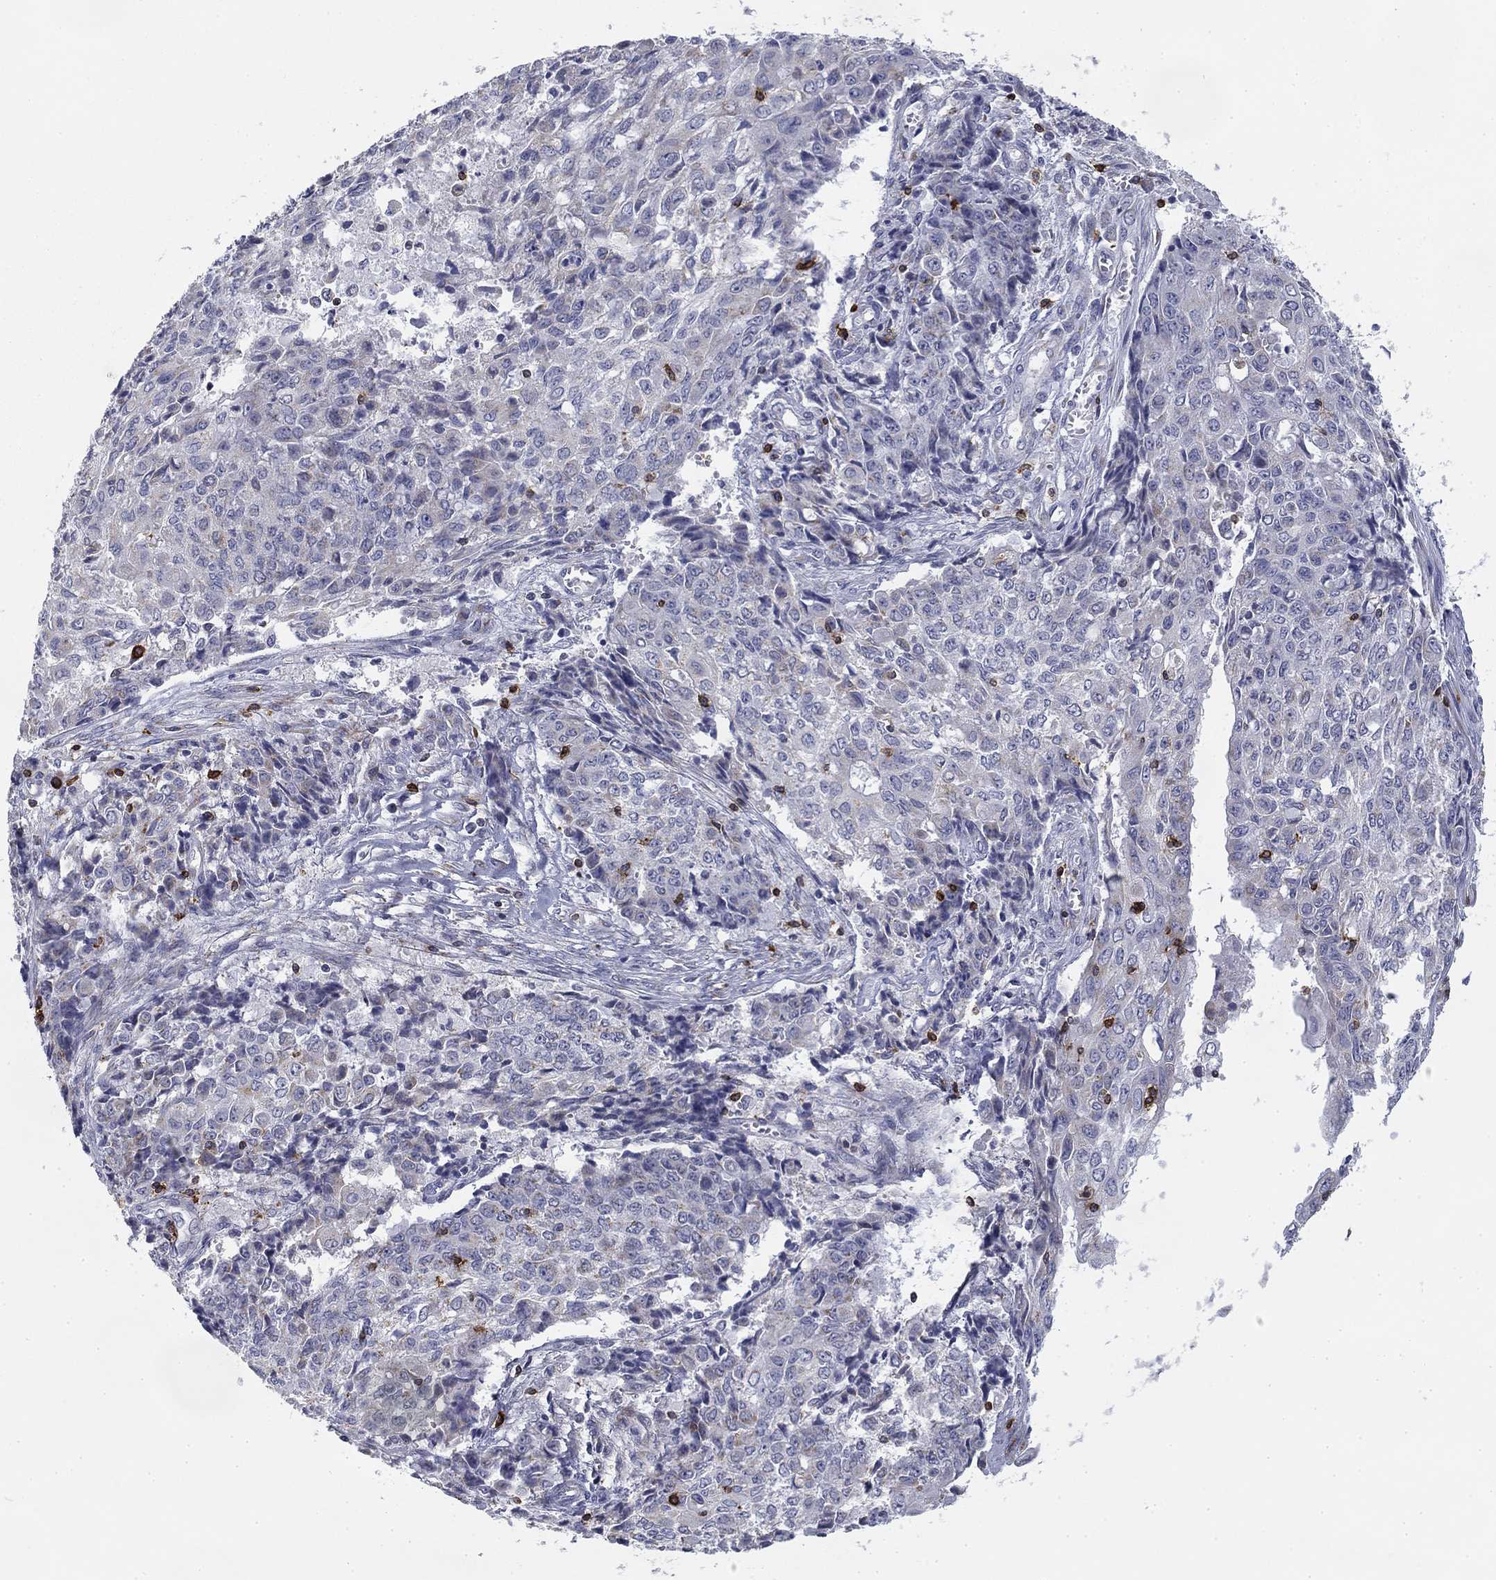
{"staining": {"intensity": "negative", "quantity": "none", "location": "none"}, "tissue": "ovarian cancer", "cell_type": "Tumor cells", "image_type": "cancer", "snomed": [{"axis": "morphology", "description": "Carcinoma, endometroid"}, {"axis": "topography", "description": "Ovary"}], "caption": "An image of ovarian endometroid carcinoma stained for a protein displays no brown staining in tumor cells.", "gene": "TRAT1", "patient": {"sex": "female", "age": 42}}